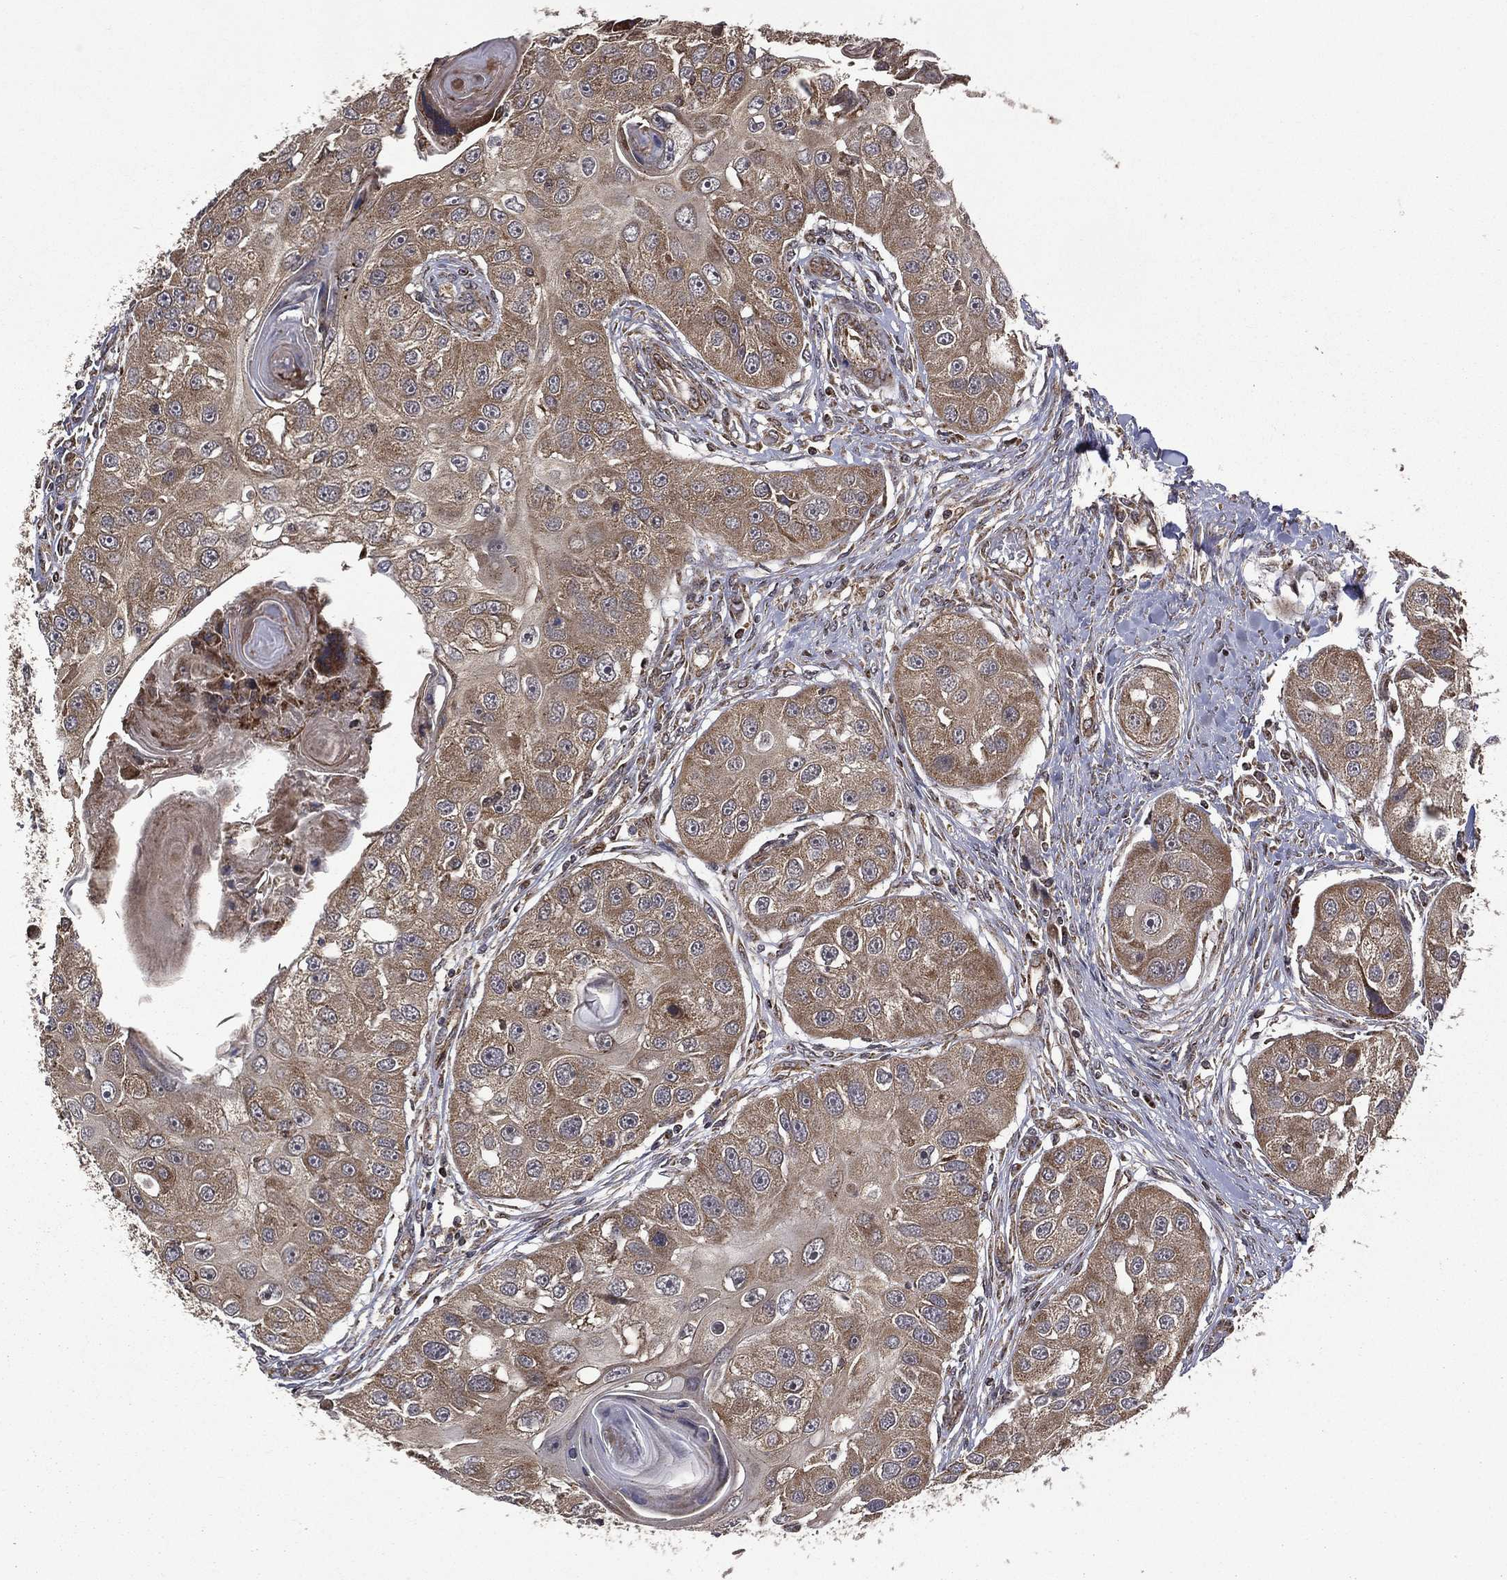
{"staining": {"intensity": "weak", "quantity": ">75%", "location": "cytoplasmic/membranous"}, "tissue": "head and neck cancer", "cell_type": "Tumor cells", "image_type": "cancer", "snomed": [{"axis": "morphology", "description": "Normal tissue, NOS"}, {"axis": "morphology", "description": "Squamous cell carcinoma, NOS"}, {"axis": "topography", "description": "Skeletal muscle"}, {"axis": "topography", "description": "Head-Neck"}], "caption": "Human head and neck squamous cell carcinoma stained for a protein (brown) displays weak cytoplasmic/membranous positive staining in about >75% of tumor cells.", "gene": "GIMAP6", "patient": {"sex": "male", "age": 51}}